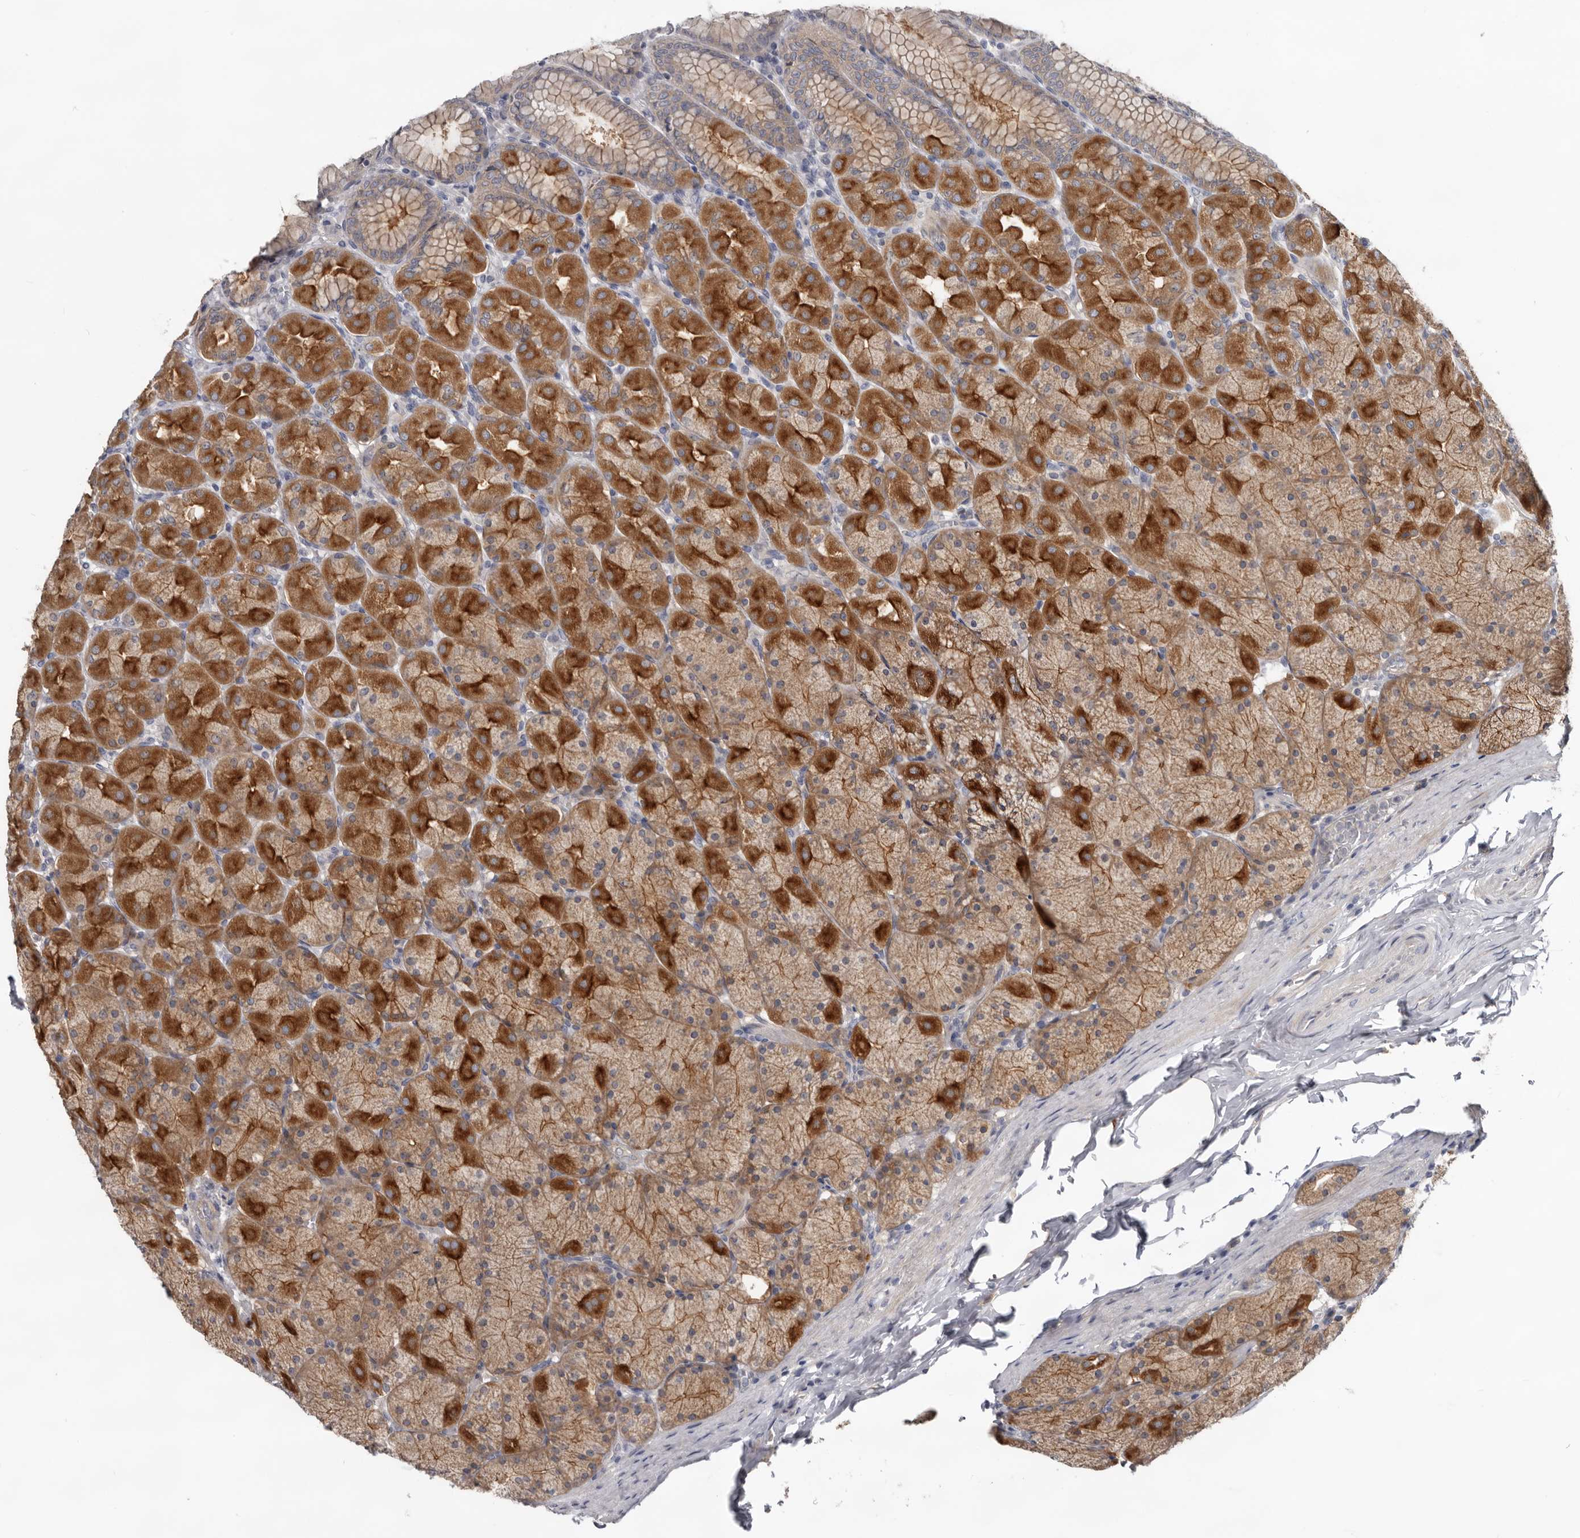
{"staining": {"intensity": "strong", "quantity": ">75%", "location": "cytoplasmic/membranous"}, "tissue": "stomach", "cell_type": "Glandular cells", "image_type": "normal", "snomed": [{"axis": "morphology", "description": "Normal tissue, NOS"}, {"axis": "topography", "description": "Stomach, upper"}], "caption": "Stomach stained with a brown dye demonstrates strong cytoplasmic/membranous positive staining in approximately >75% of glandular cells.", "gene": "HINT3", "patient": {"sex": "female", "age": 56}}